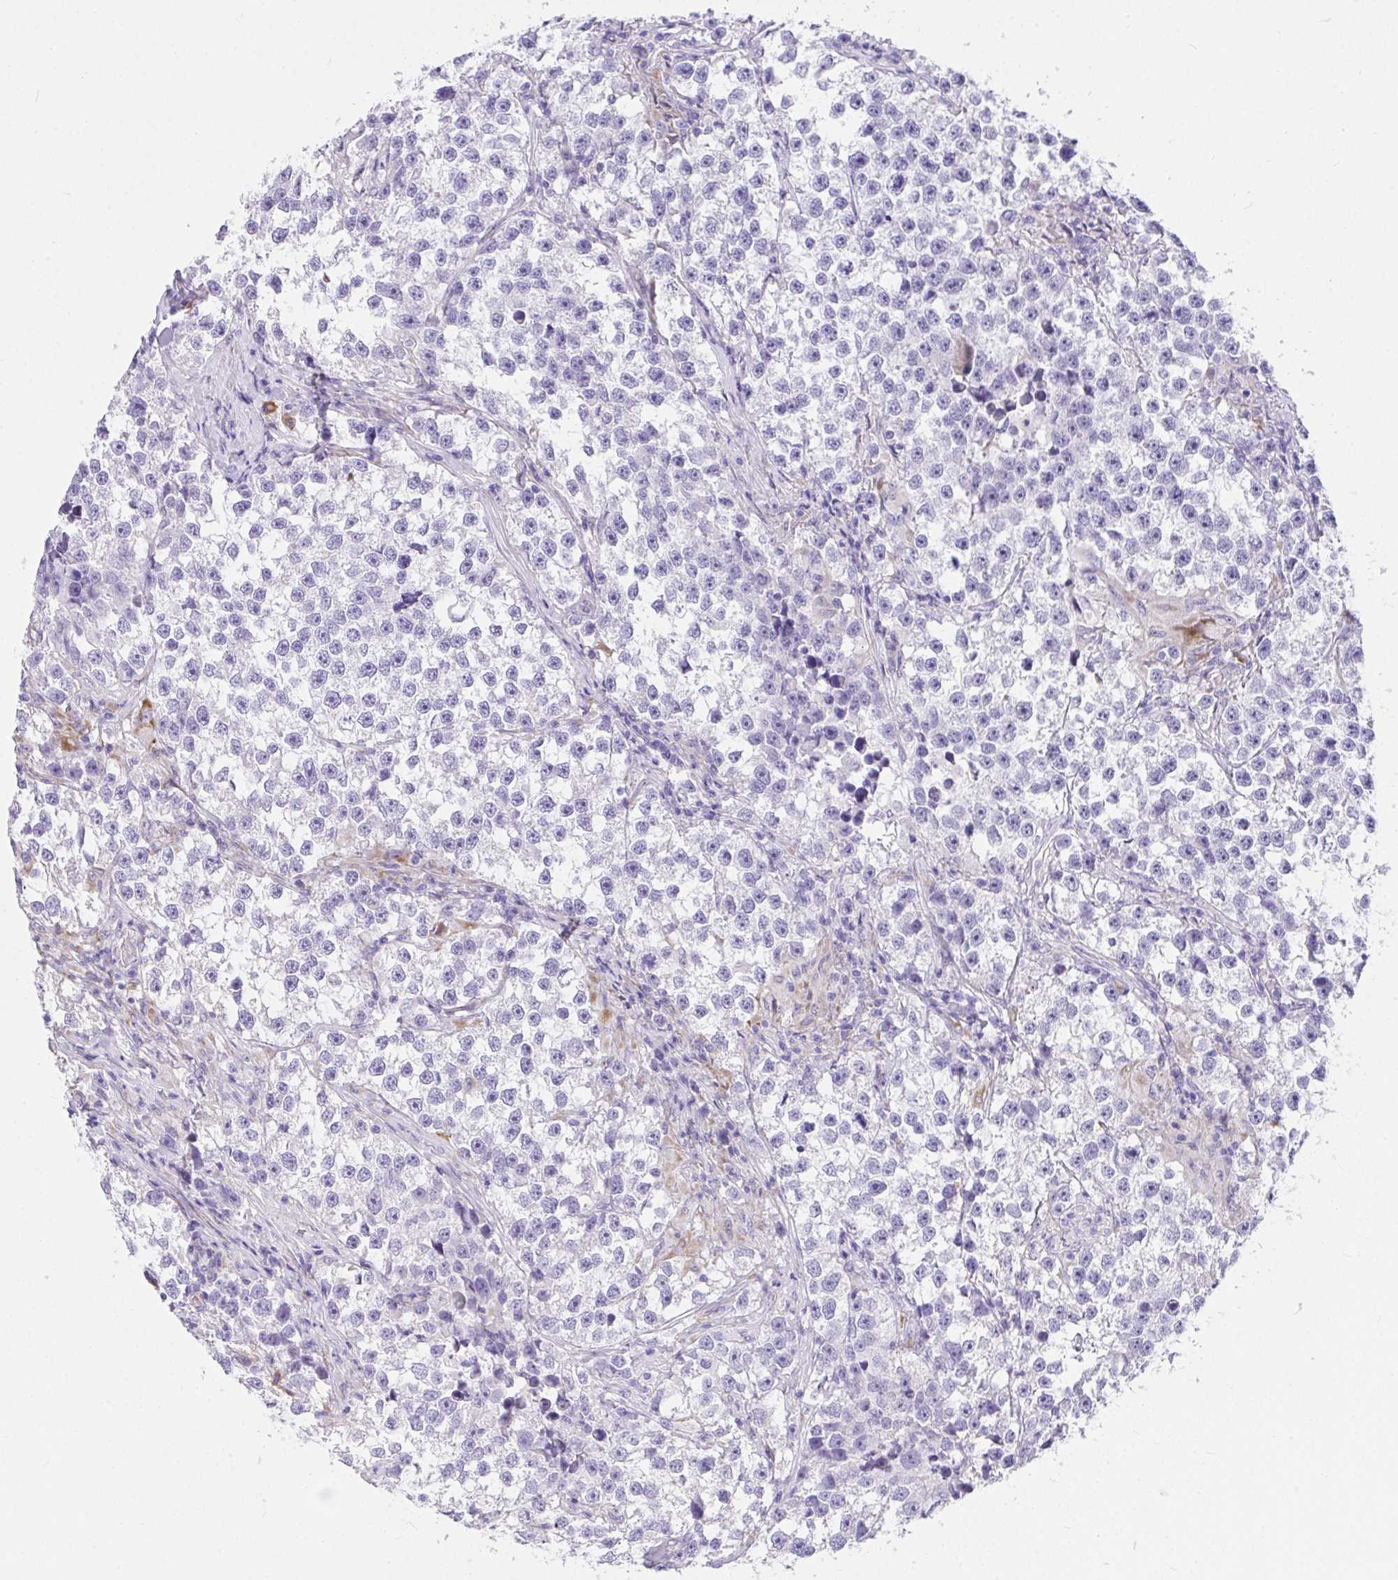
{"staining": {"intensity": "negative", "quantity": "none", "location": "none"}, "tissue": "testis cancer", "cell_type": "Tumor cells", "image_type": "cancer", "snomed": [{"axis": "morphology", "description": "Seminoma, NOS"}, {"axis": "topography", "description": "Testis"}], "caption": "IHC of human testis cancer exhibits no positivity in tumor cells.", "gene": "ADRA2C", "patient": {"sex": "male", "age": 46}}